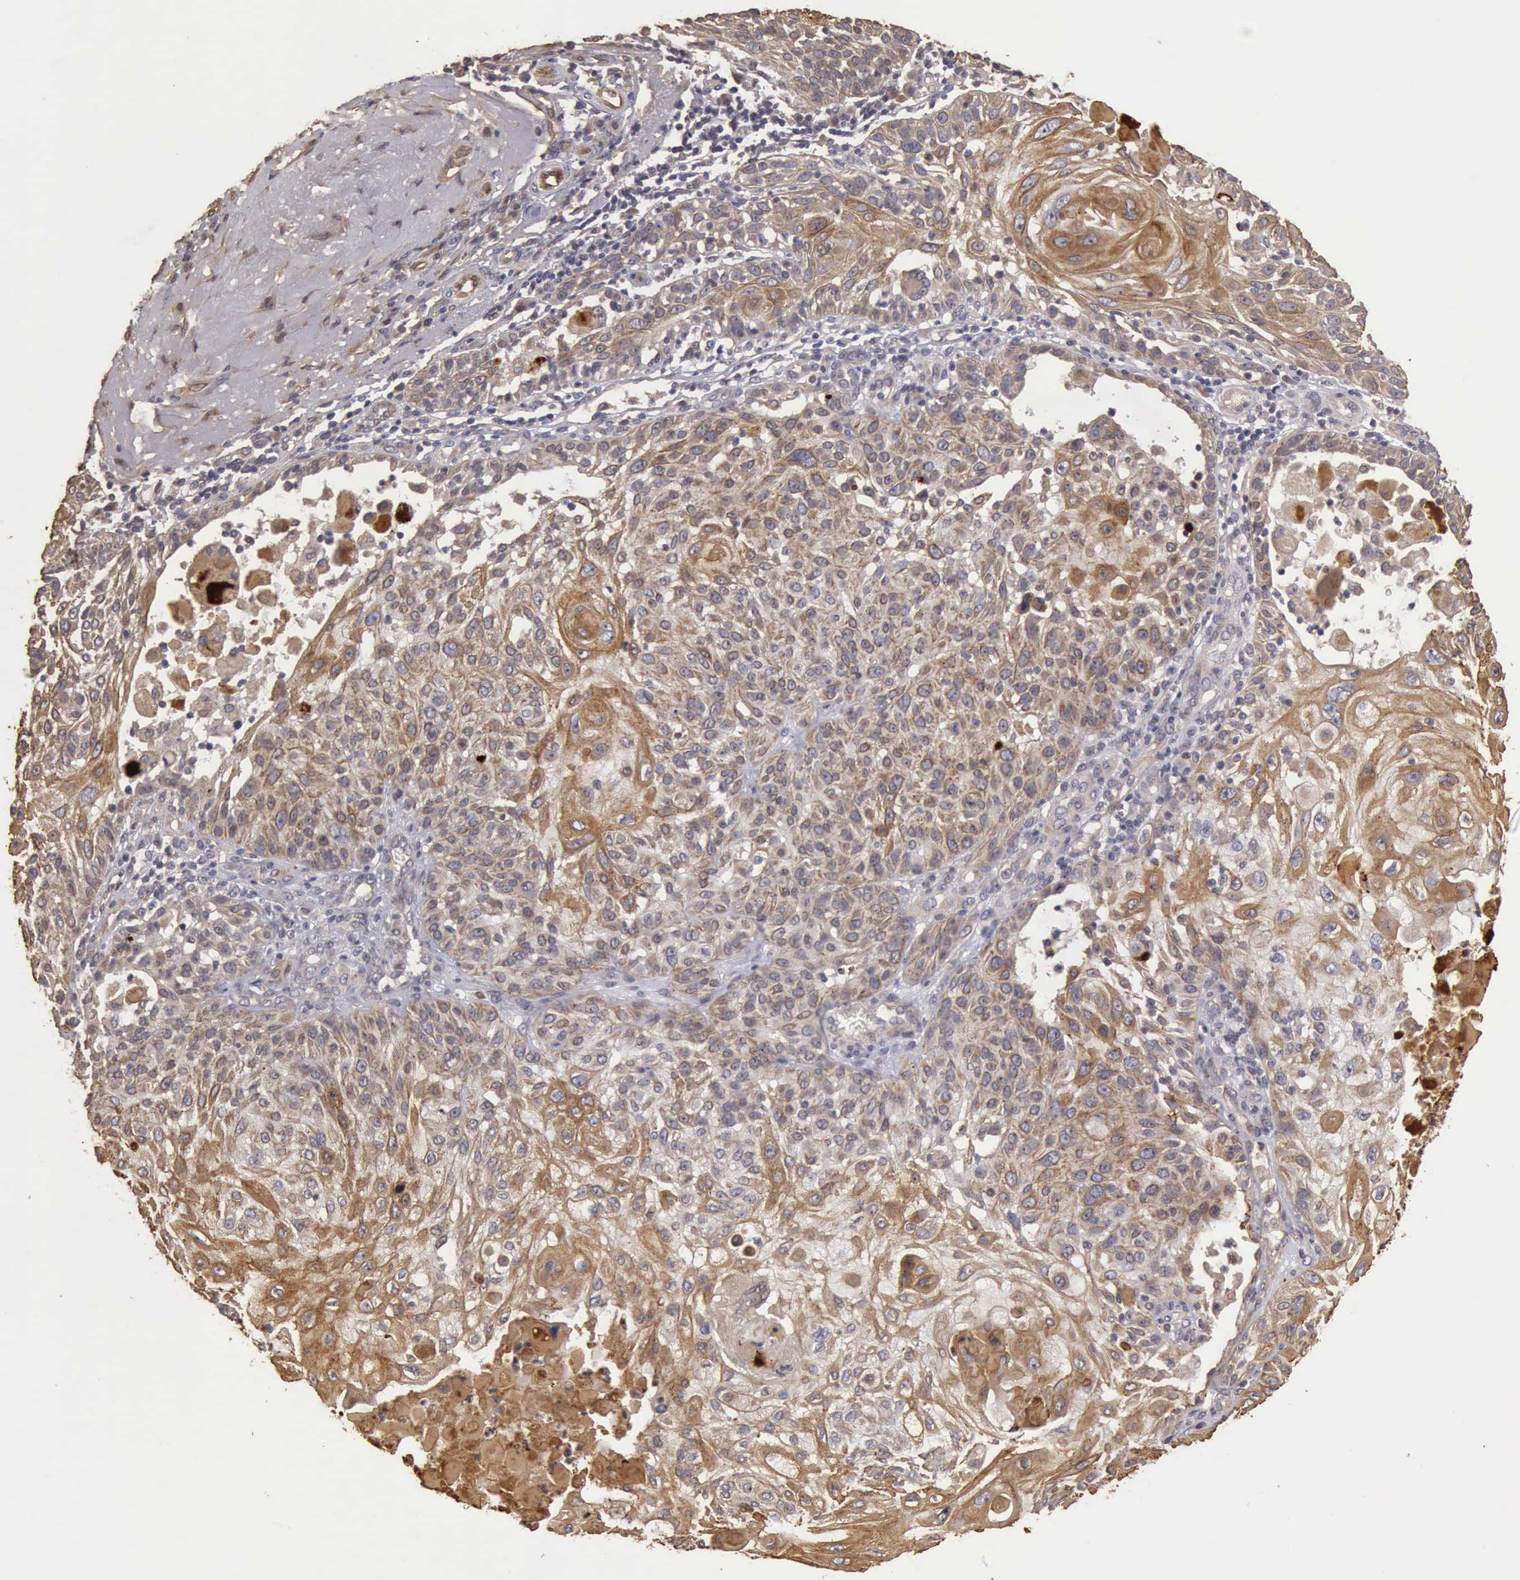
{"staining": {"intensity": "moderate", "quantity": ">75%", "location": "cytoplasmic/membranous"}, "tissue": "skin cancer", "cell_type": "Tumor cells", "image_type": "cancer", "snomed": [{"axis": "morphology", "description": "Squamous cell carcinoma, NOS"}, {"axis": "topography", "description": "Skin"}], "caption": "An image of human skin squamous cell carcinoma stained for a protein displays moderate cytoplasmic/membranous brown staining in tumor cells.", "gene": "BMX", "patient": {"sex": "female", "age": 89}}